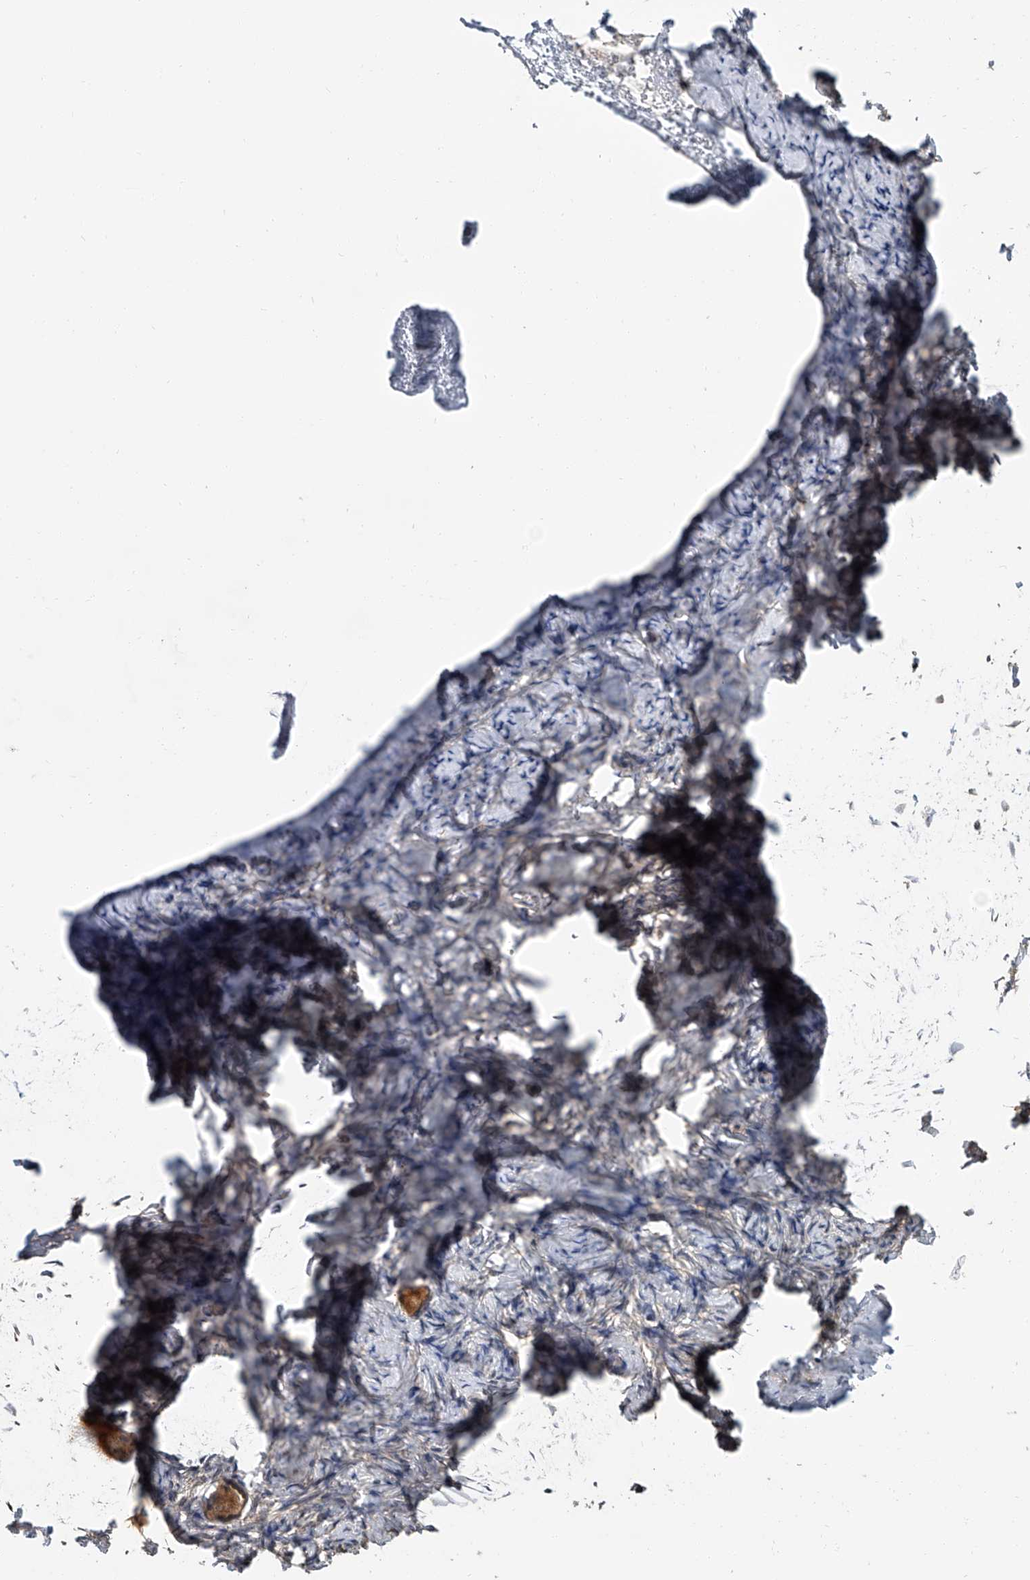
{"staining": {"intensity": "moderate", "quantity": ">75%", "location": "cytoplasmic/membranous"}, "tissue": "ovary", "cell_type": "Follicle cells", "image_type": "normal", "snomed": [{"axis": "morphology", "description": "Normal tissue, NOS"}, {"axis": "topography", "description": "Ovary"}], "caption": "A high-resolution histopathology image shows immunohistochemistry (IHC) staining of normal ovary, which reveals moderate cytoplasmic/membranous staining in about >75% of follicle cells.", "gene": "CD200", "patient": {"sex": "female", "age": 27}}